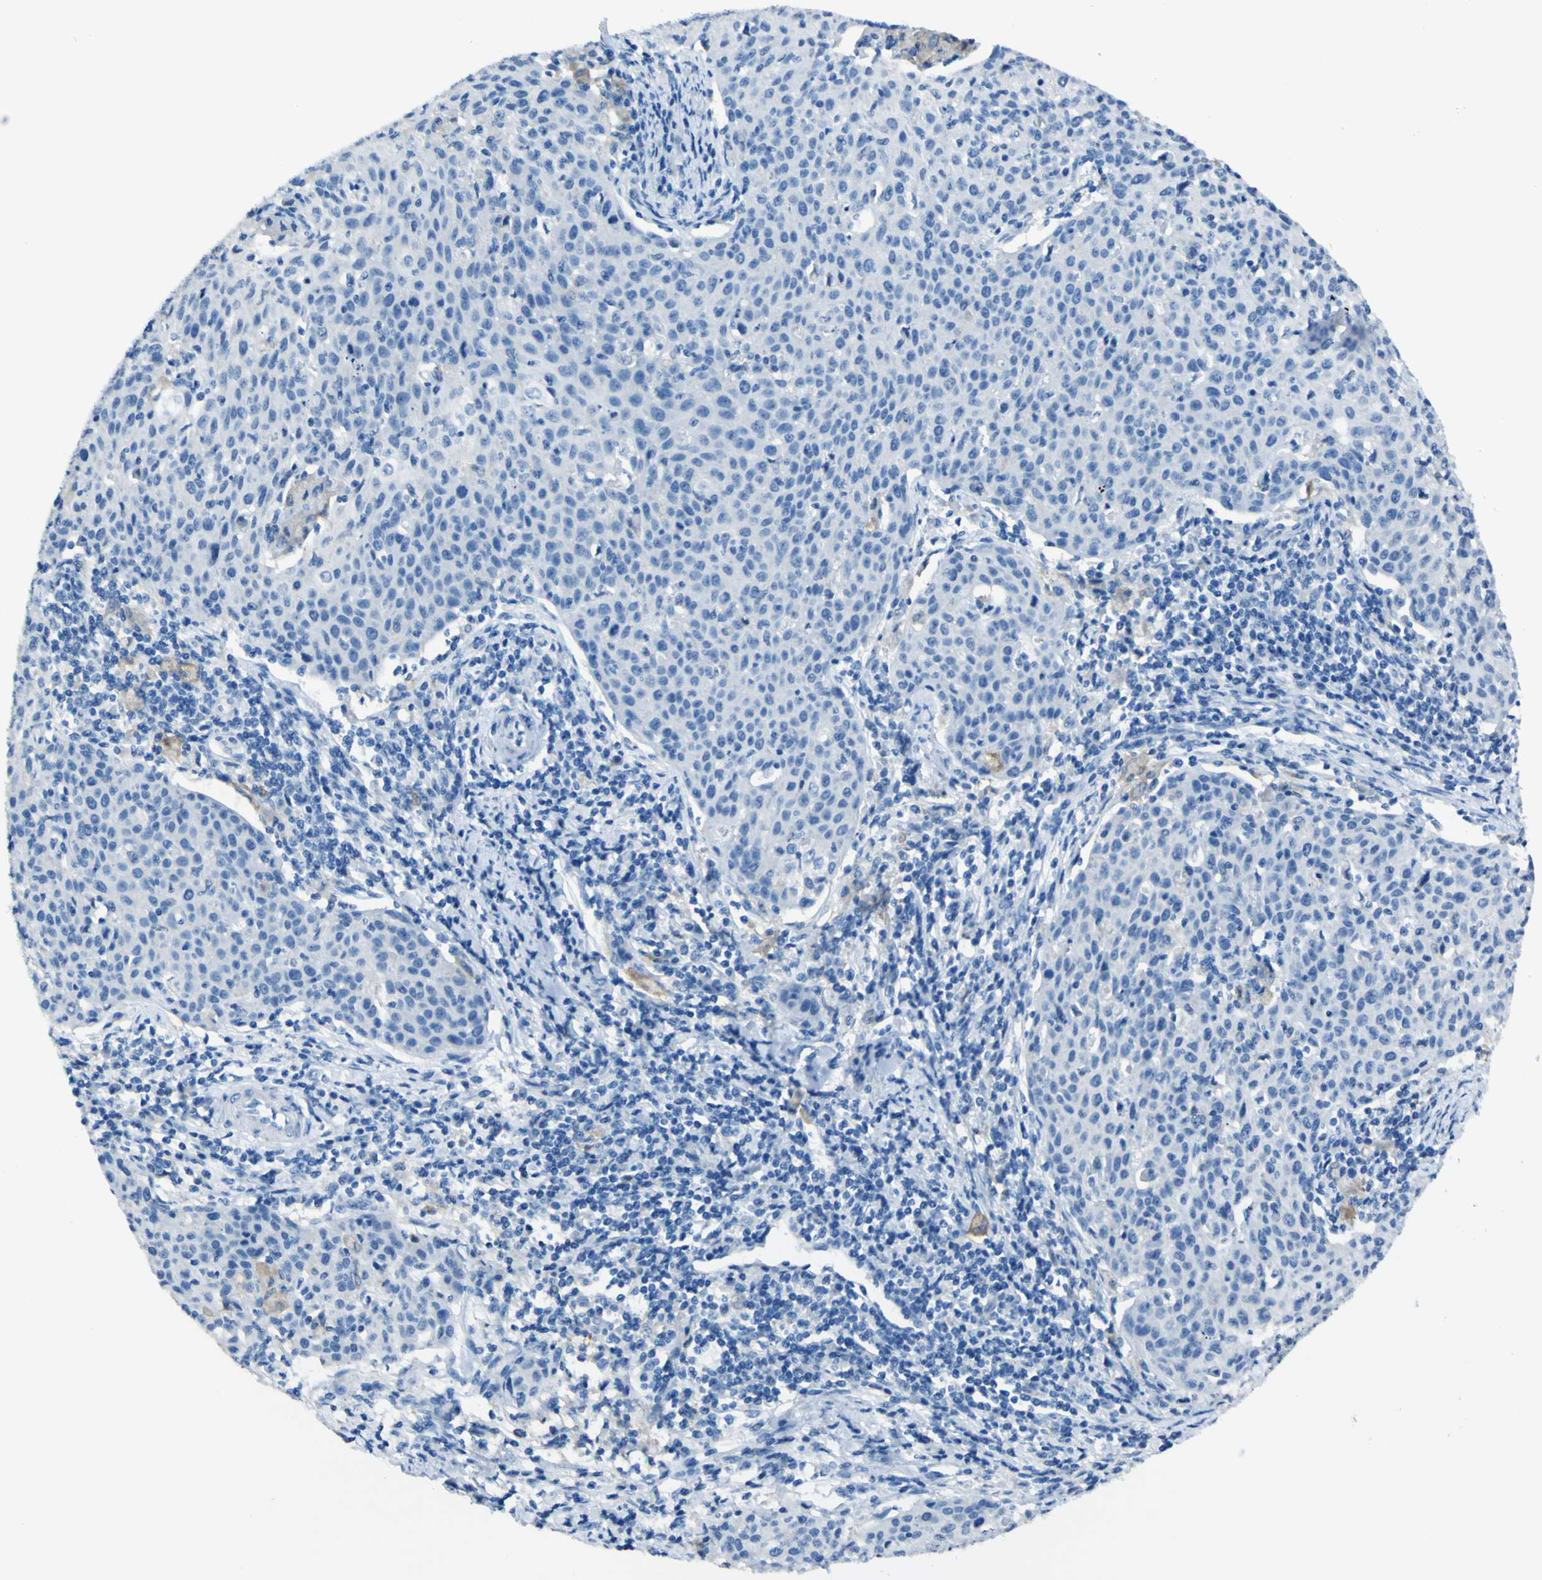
{"staining": {"intensity": "negative", "quantity": "none", "location": "none"}, "tissue": "cervical cancer", "cell_type": "Tumor cells", "image_type": "cancer", "snomed": [{"axis": "morphology", "description": "Squamous cell carcinoma, NOS"}, {"axis": "topography", "description": "Cervix"}], "caption": "Human cervical squamous cell carcinoma stained for a protein using immunohistochemistry (IHC) reveals no positivity in tumor cells.", "gene": "PHKG1", "patient": {"sex": "female", "age": 38}}